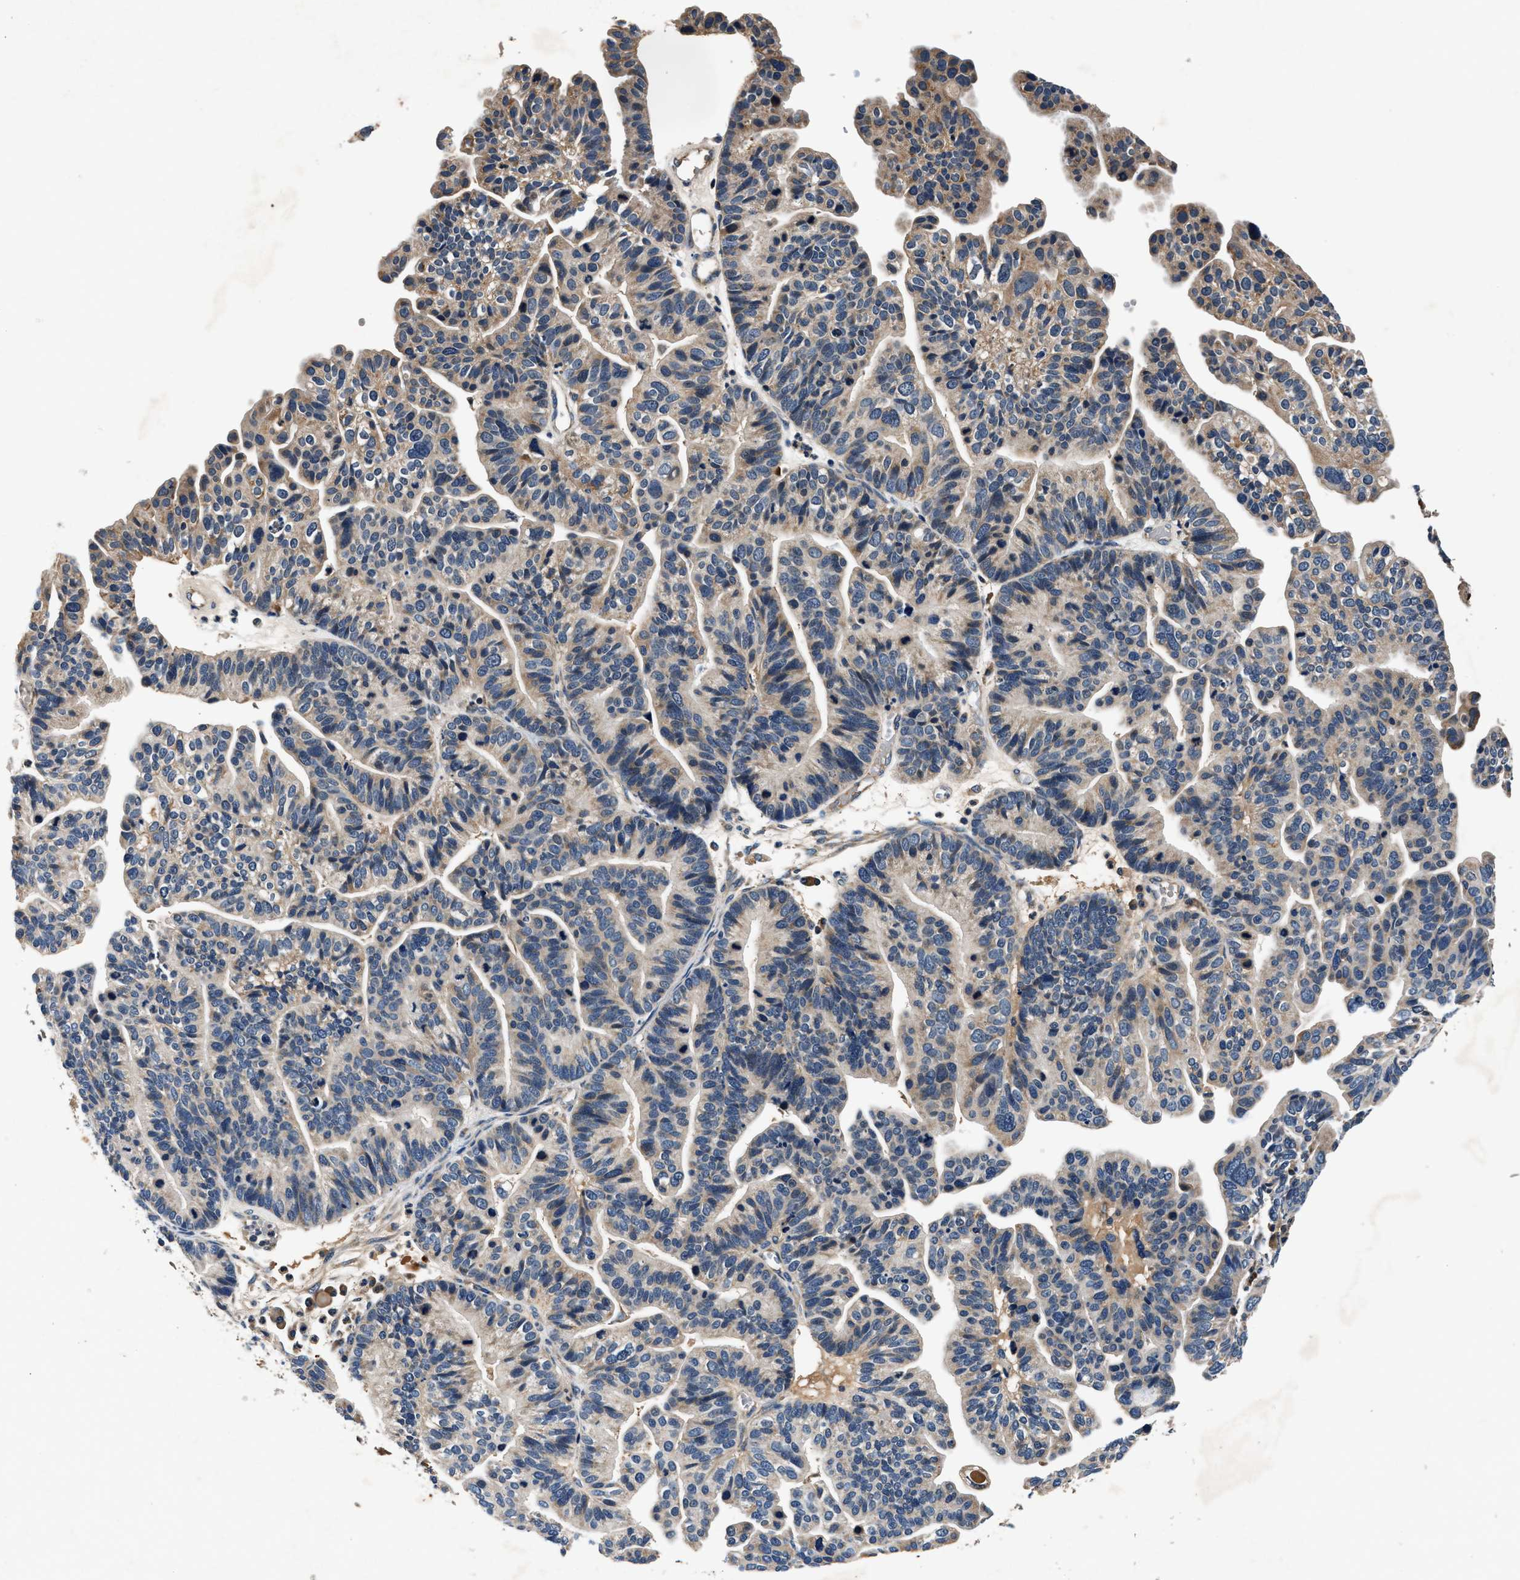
{"staining": {"intensity": "moderate", "quantity": "25%-75%", "location": "cytoplasmic/membranous"}, "tissue": "ovarian cancer", "cell_type": "Tumor cells", "image_type": "cancer", "snomed": [{"axis": "morphology", "description": "Cystadenocarcinoma, serous, NOS"}, {"axis": "topography", "description": "Ovary"}], "caption": "Immunohistochemical staining of human serous cystadenocarcinoma (ovarian) shows medium levels of moderate cytoplasmic/membranous expression in about 25%-75% of tumor cells.", "gene": "IMMT", "patient": {"sex": "female", "age": 56}}